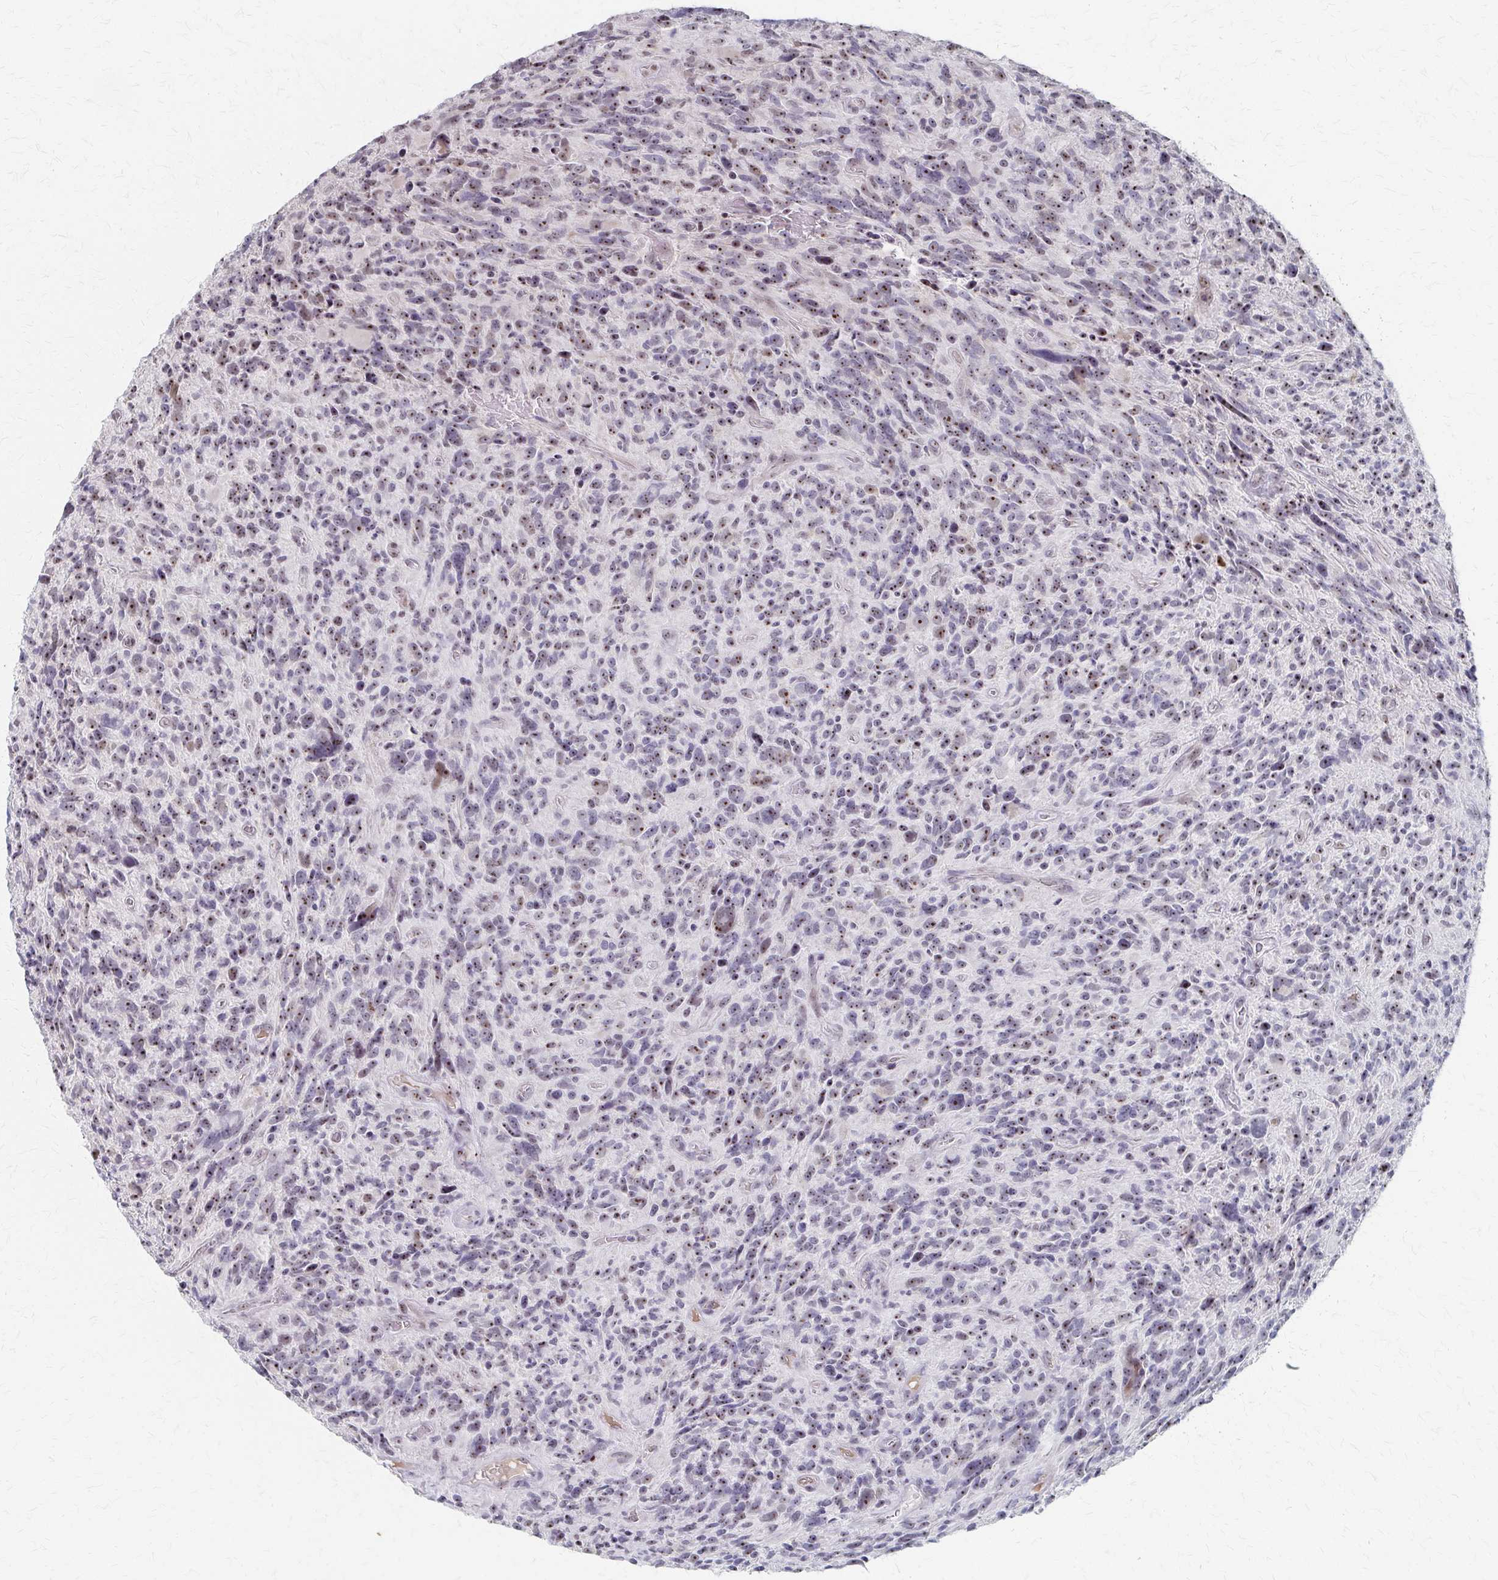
{"staining": {"intensity": "moderate", "quantity": "25%-75%", "location": "nuclear"}, "tissue": "glioma", "cell_type": "Tumor cells", "image_type": "cancer", "snomed": [{"axis": "morphology", "description": "Glioma, malignant, High grade"}, {"axis": "topography", "description": "Brain"}], "caption": "Immunohistochemistry (IHC) staining of malignant glioma (high-grade), which displays medium levels of moderate nuclear staining in approximately 25%-75% of tumor cells indicating moderate nuclear protein positivity. The staining was performed using DAB (3,3'-diaminobenzidine) (brown) for protein detection and nuclei were counterstained in hematoxylin (blue).", "gene": "PES1", "patient": {"sex": "male", "age": 46}}